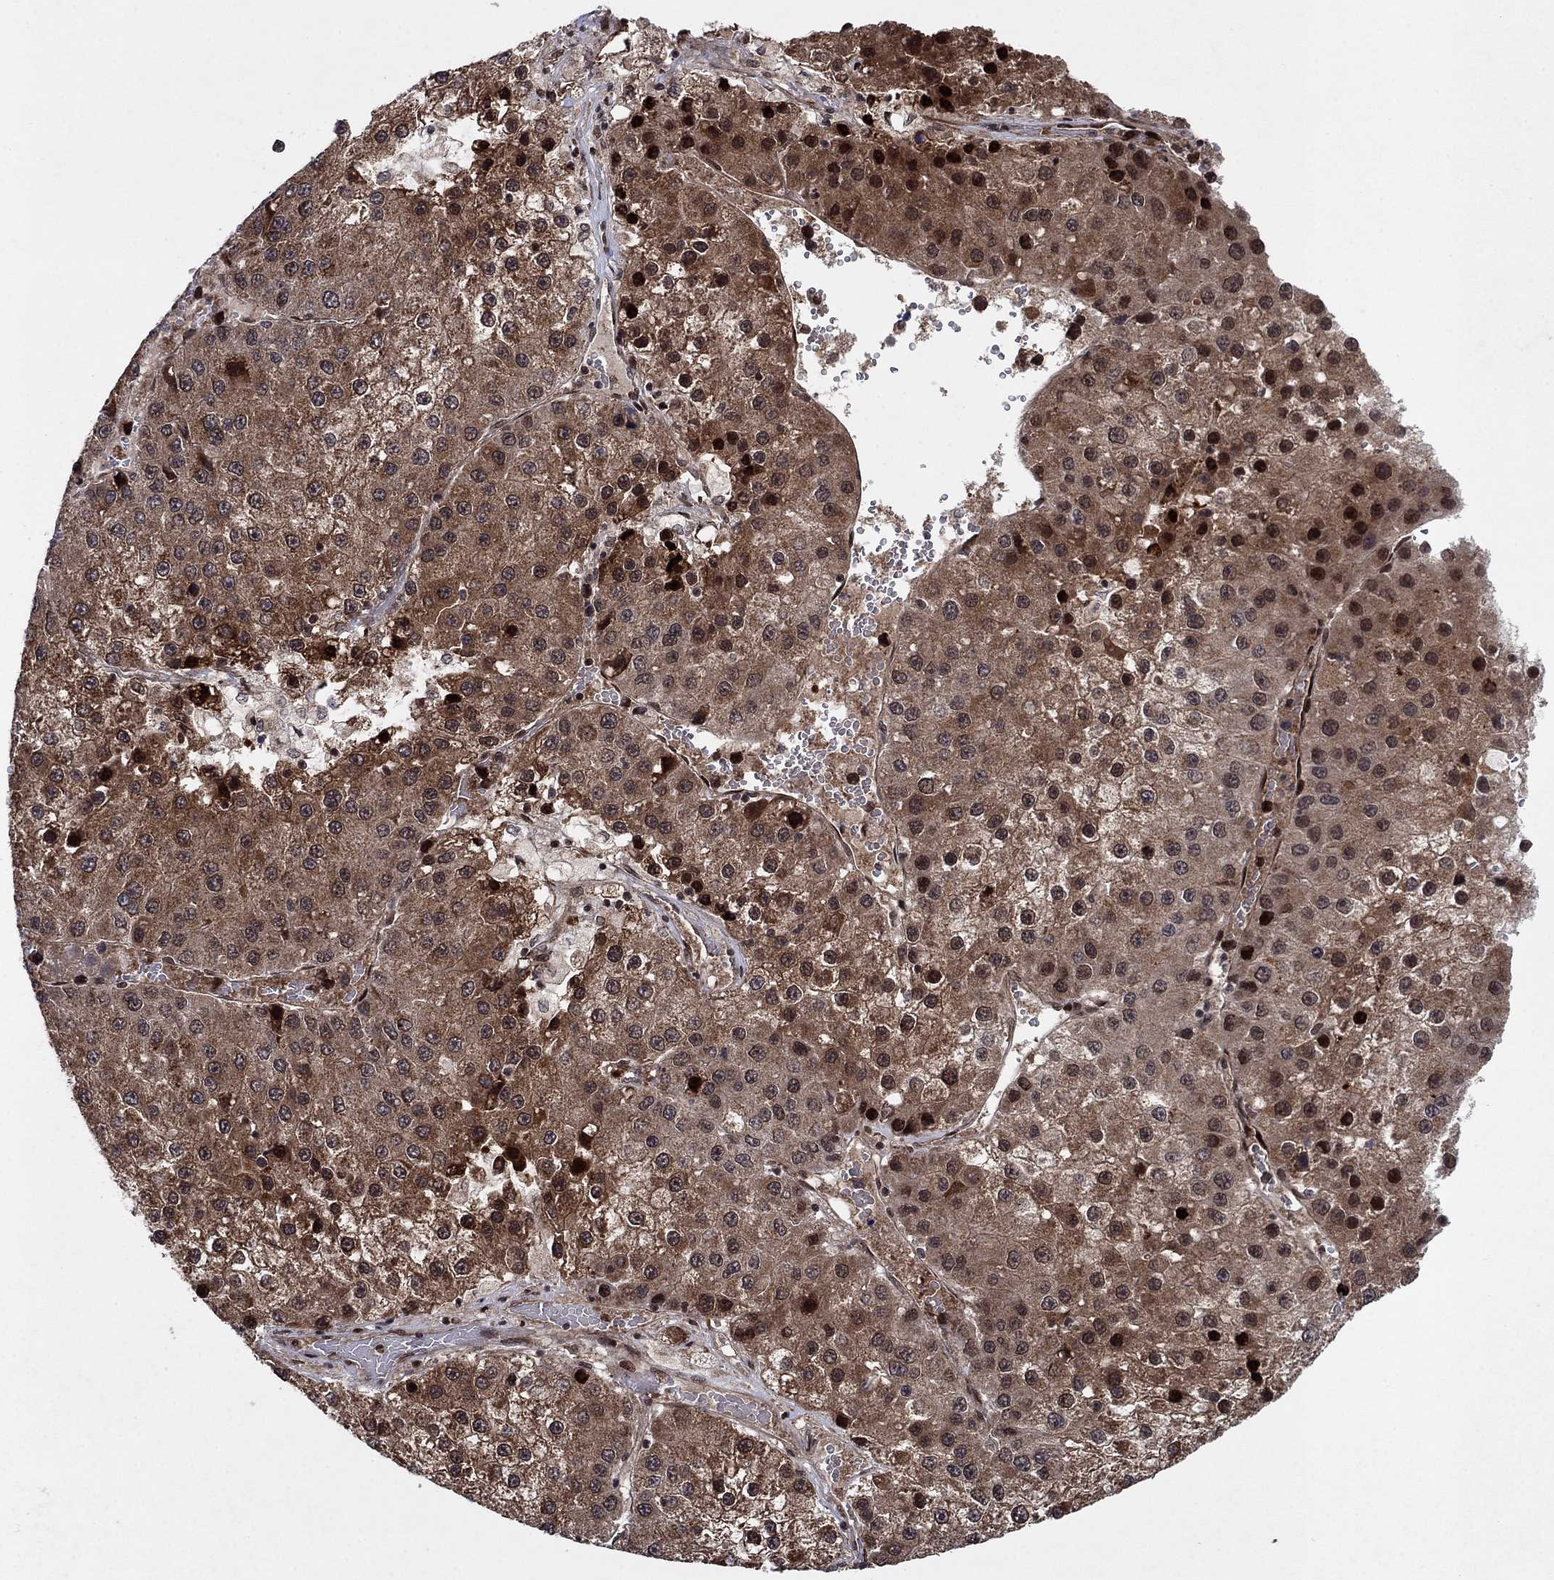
{"staining": {"intensity": "strong", "quantity": "<25%", "location": "cytoplasmic/membranous,nuclear"}, "tissue": "liver cancer", "cell_type": "Tumor cells", "image_type": "cancer", "snomed": [{"axis": "morphology", "description": "Carcinoma, Hepatocellular, NOS"}, {"axis": "topography", "description": "Liver"}], "caption": "Strong cytoplasmic/membranous and nuclear staining for a protein is identified in about <25% of tumor cells of hepatocellular carcinoma (liver) using immunohistochemistry.", "gene": "PRICKLE4", "patient": {"sex": "female", "age": 73}}